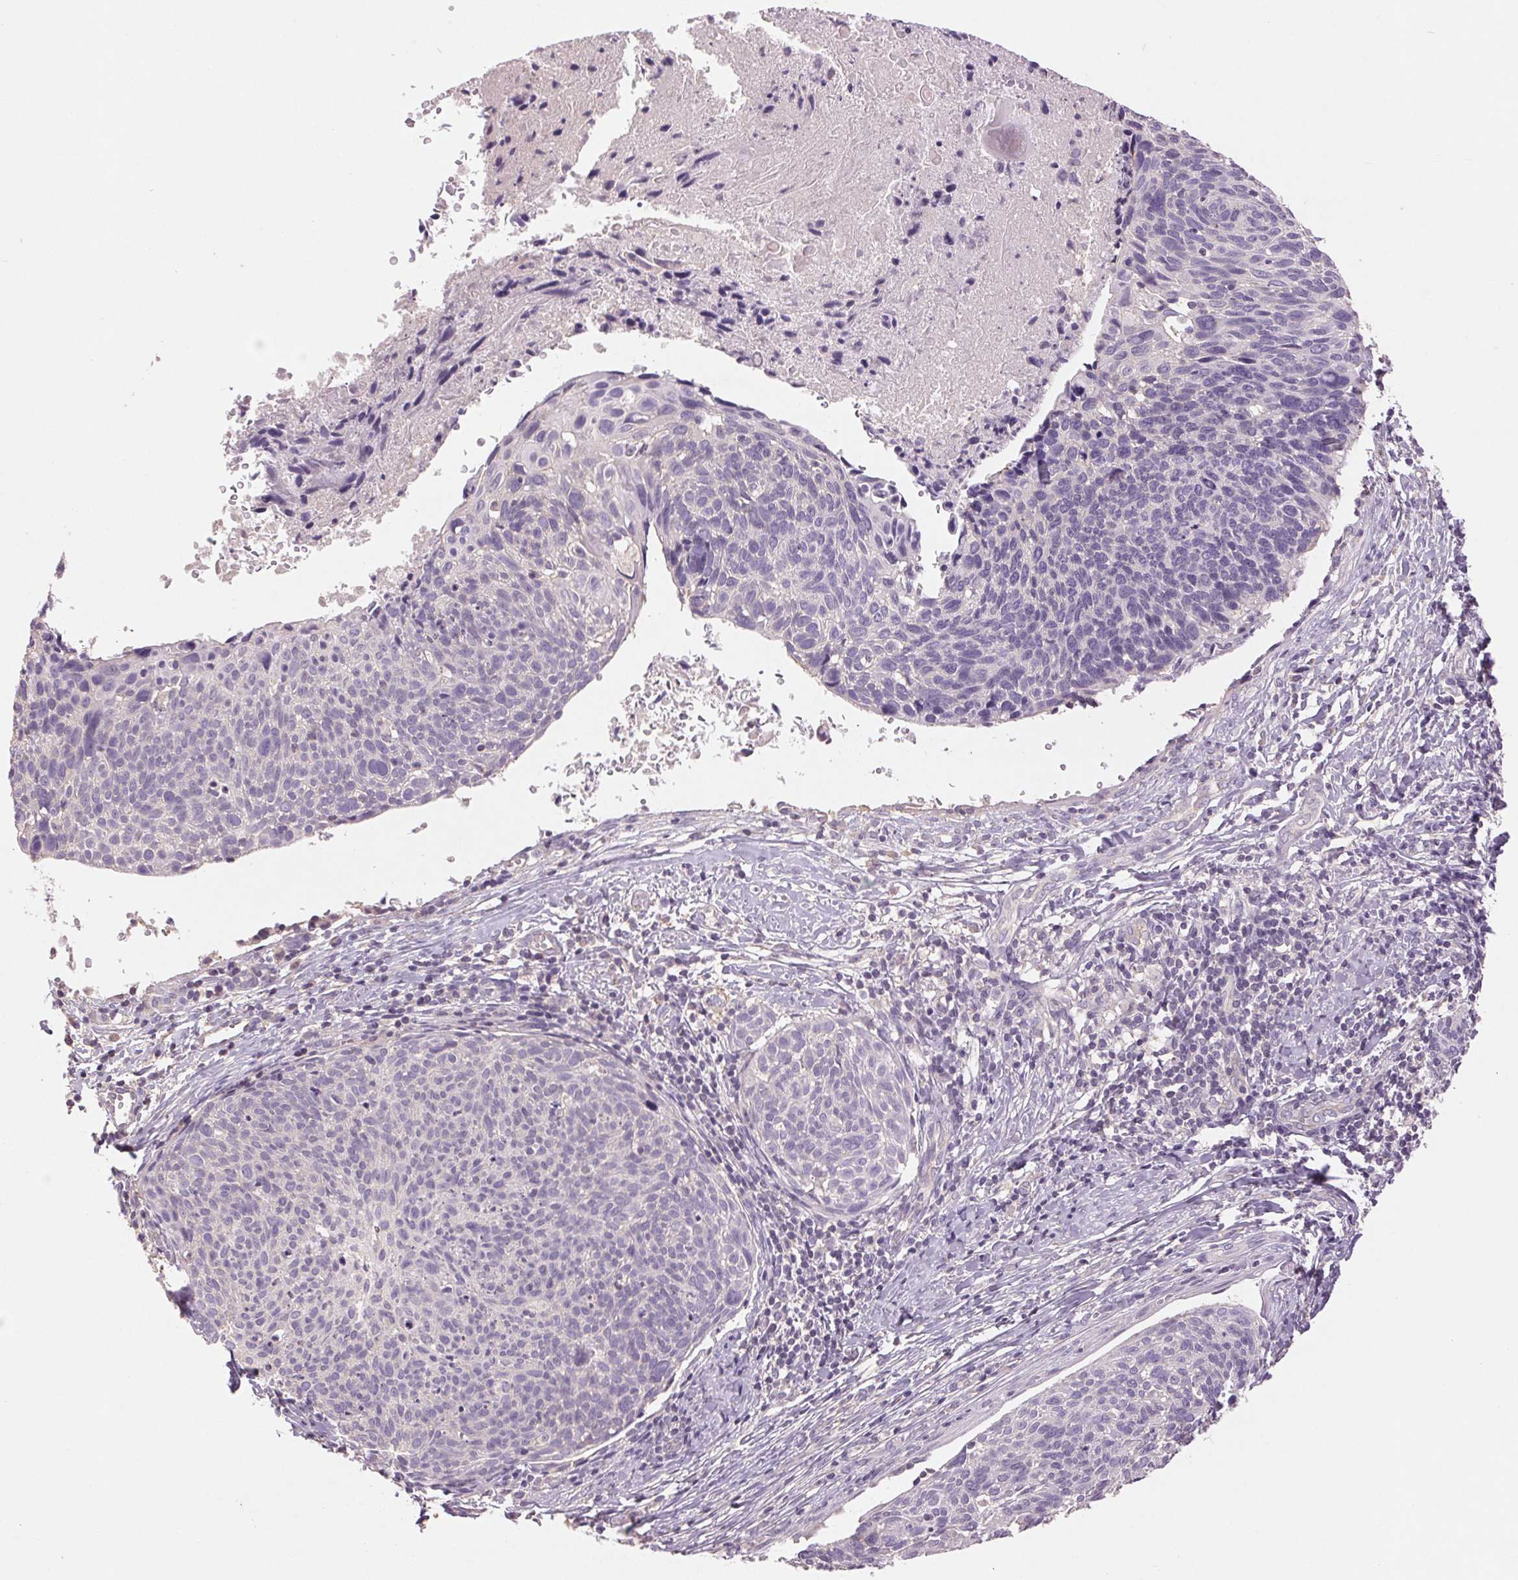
{"staining": {"intensity": "negative", "quantity": "none", "location": "none"}, "tissue": "cervical cancer", "cell_type": "Tumor cells", "image_type": "cancer", "snomed": [{"axis": "morphology", "description": "Squamous cell carcinoma, NOS"}, {"axis": "topography", "description": "Cervix"}], "caption": "DAB immunohistochemical staining of human cervical cancer (squamous cell carcinoma) reveals no significant expression in tumor cells.", "gene": "FXYD4", "patient": {"sex": "female", "age": 49}}